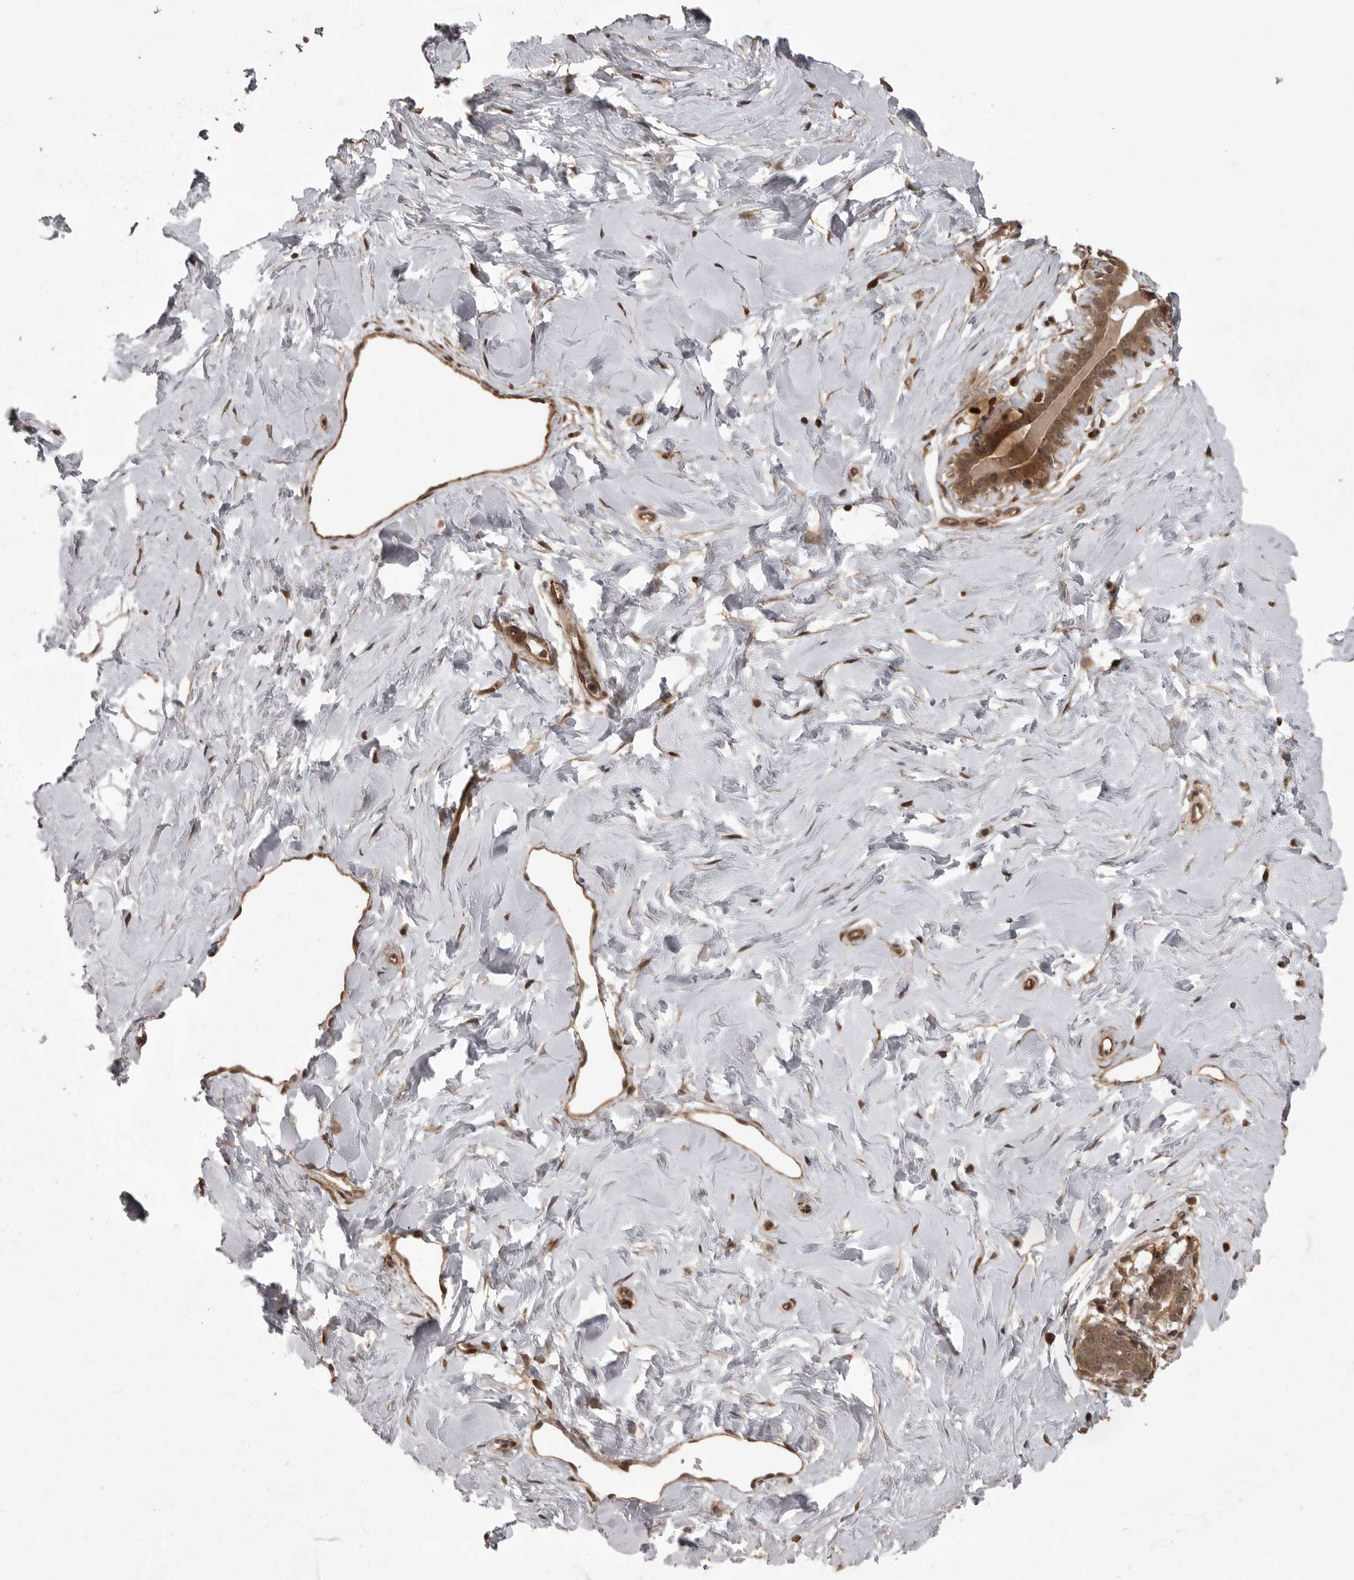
{"staining": {"intensity": "weak", "quantity": "<25%", "location": "cytoplasmic/membranous"}, "tissue": "breast", "cell_type": "Adipocytes", "image_type": "normal", "snomed": [{"axis": "morphology", "description": "Normal tissue, NOS"}, {"axis": "morphology", "description": "Adenoma, NOS"}, {"axis": "topography", "description": "Breast"}], "caption": "The IHC photomicrograph has no significant positivity in adipocytes of breast.", "gene": "DNAJC8", "patient": {"sex": "female", "age": 23}}